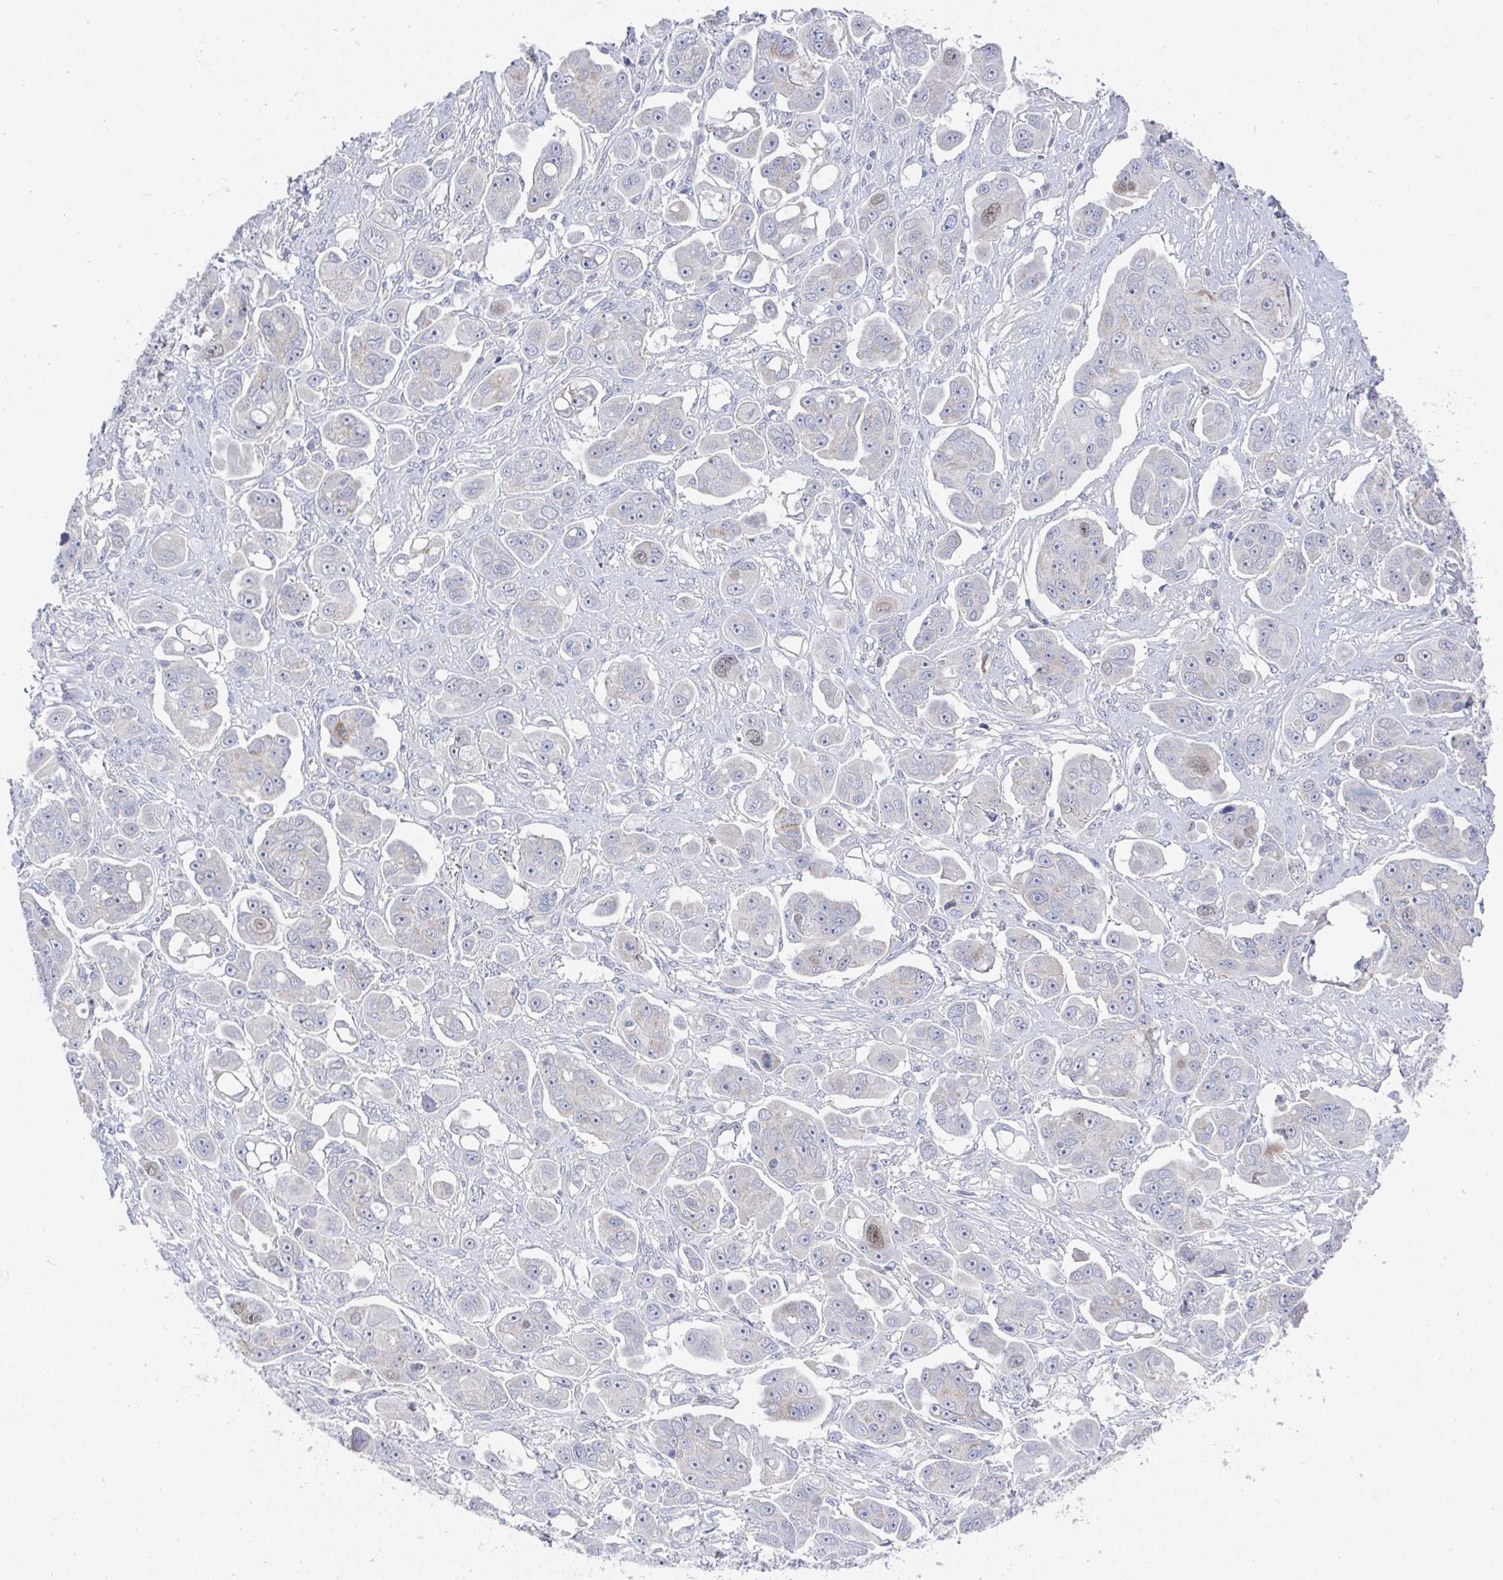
{"staining": {"intensity": "weak", "quantity": "<25%", "location": "nuclear"}, "tissue": "ovarian cancer", "cell_type": "Tumor cells", "image_type": "cancer", "snomed": [{"axis": "morphology", "description": "Carcinoma, endometroid"}, {"axis": "topography", "description": "Ovary"}], "caption": "This is an immunohistochemistry (IHC) histopathology image of human ovarian cancer. There is no positivity in tumor cells.", "gene": "ATP5F1C", "patient": {"sex": "female", "age": 70}}